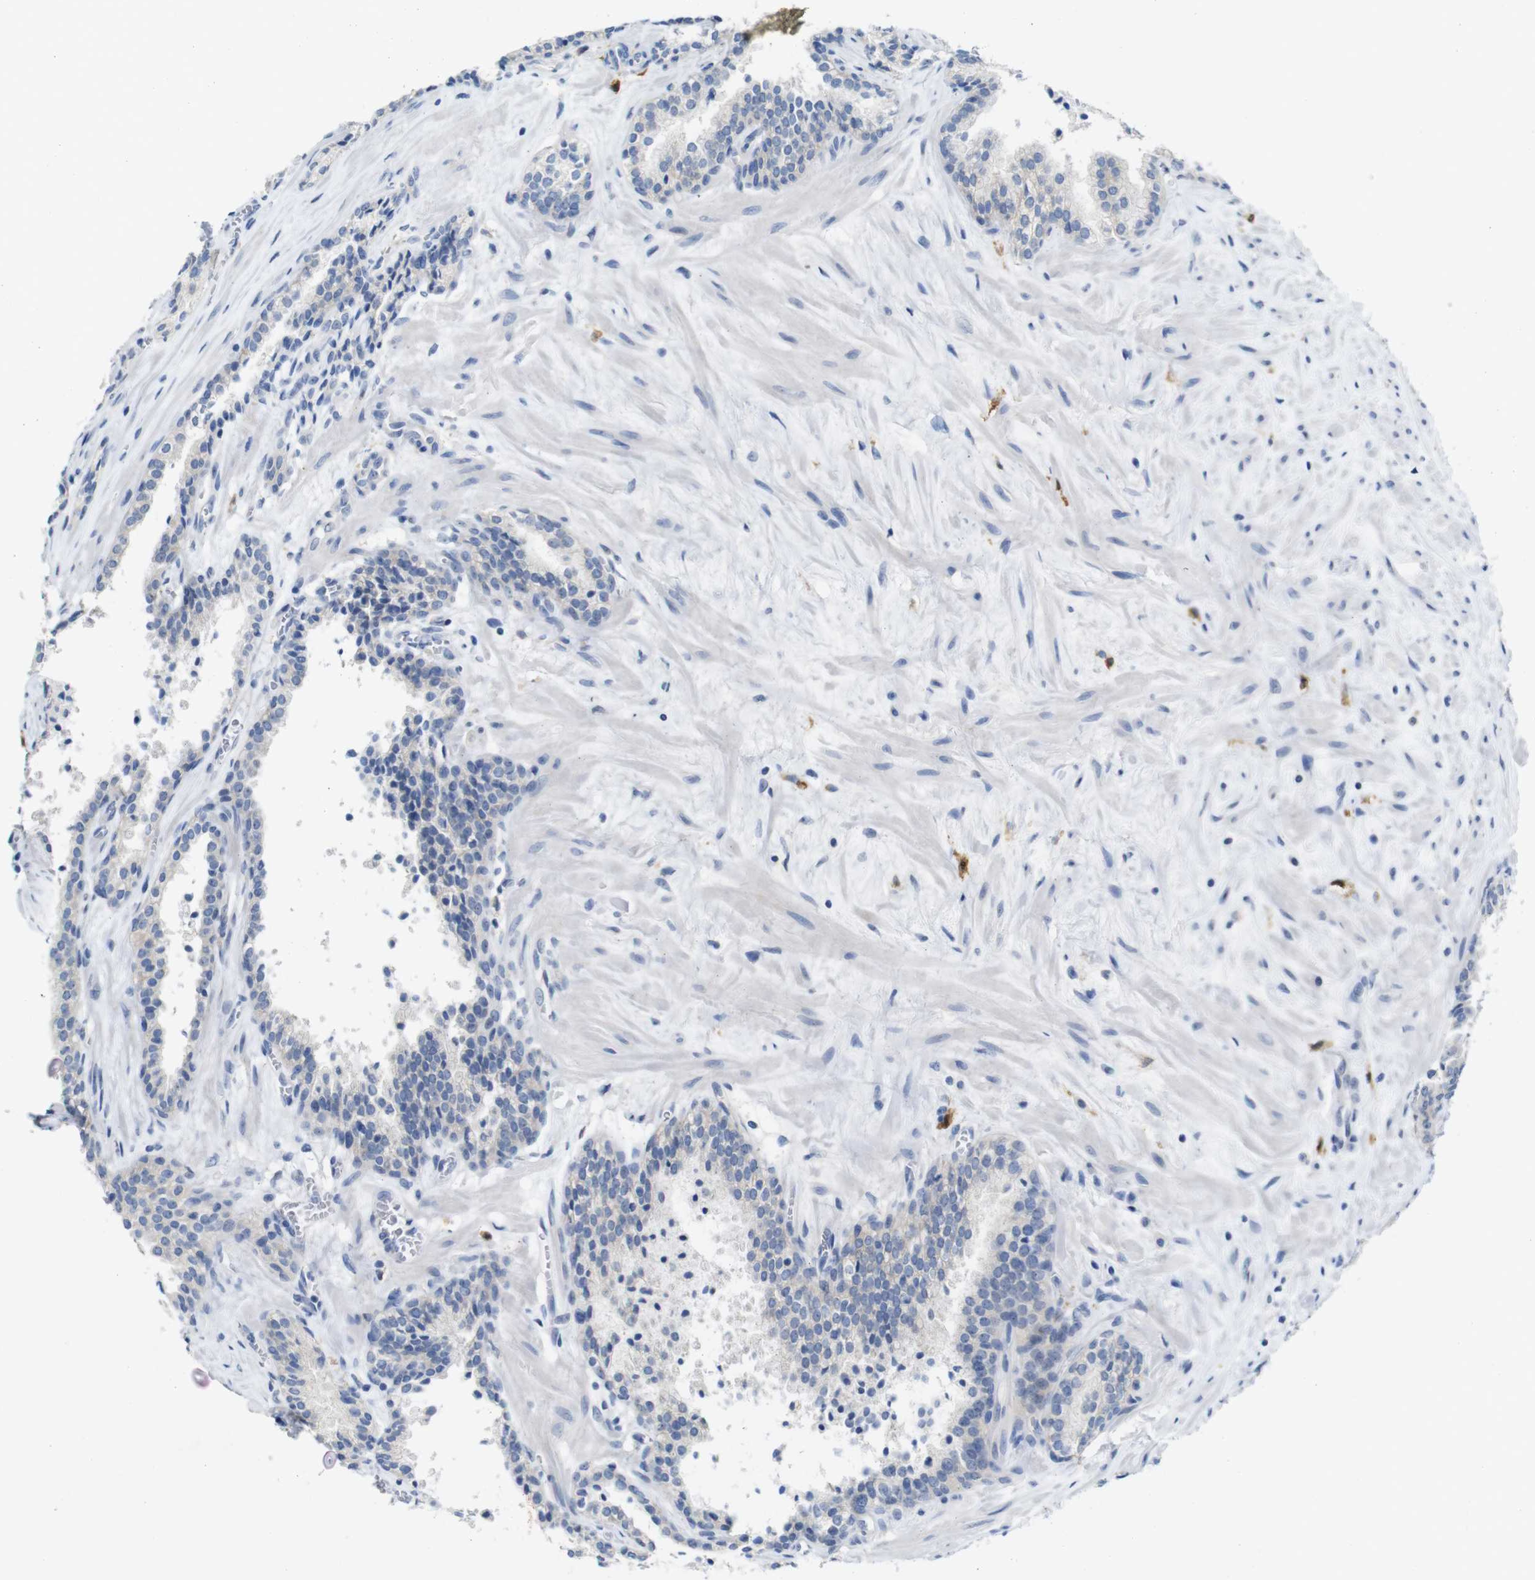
{"staining": {"intensity": "negative", "quantity": "none", "location": "none"}, "tissue": "prostate cancer", "cell_type": "Tumor cells", "image_type": "cancer", "snomed": [{"axis": "morphology", "description": "Adenocarcinoma, Low grade"}, {"axis": "topography", "description": "Prostate"}], "caption": "IHC micrograph of neoplastic tissue: prostate cancer (low-grade adenocarcinoma) stained with DAB exhibits no significant protein positivity in tumor cells. (DAB immunohistochemistry with hematoxylin counter stain).", "gene": "C1orf210", "patient": {"sex": "male", "age": 60}}